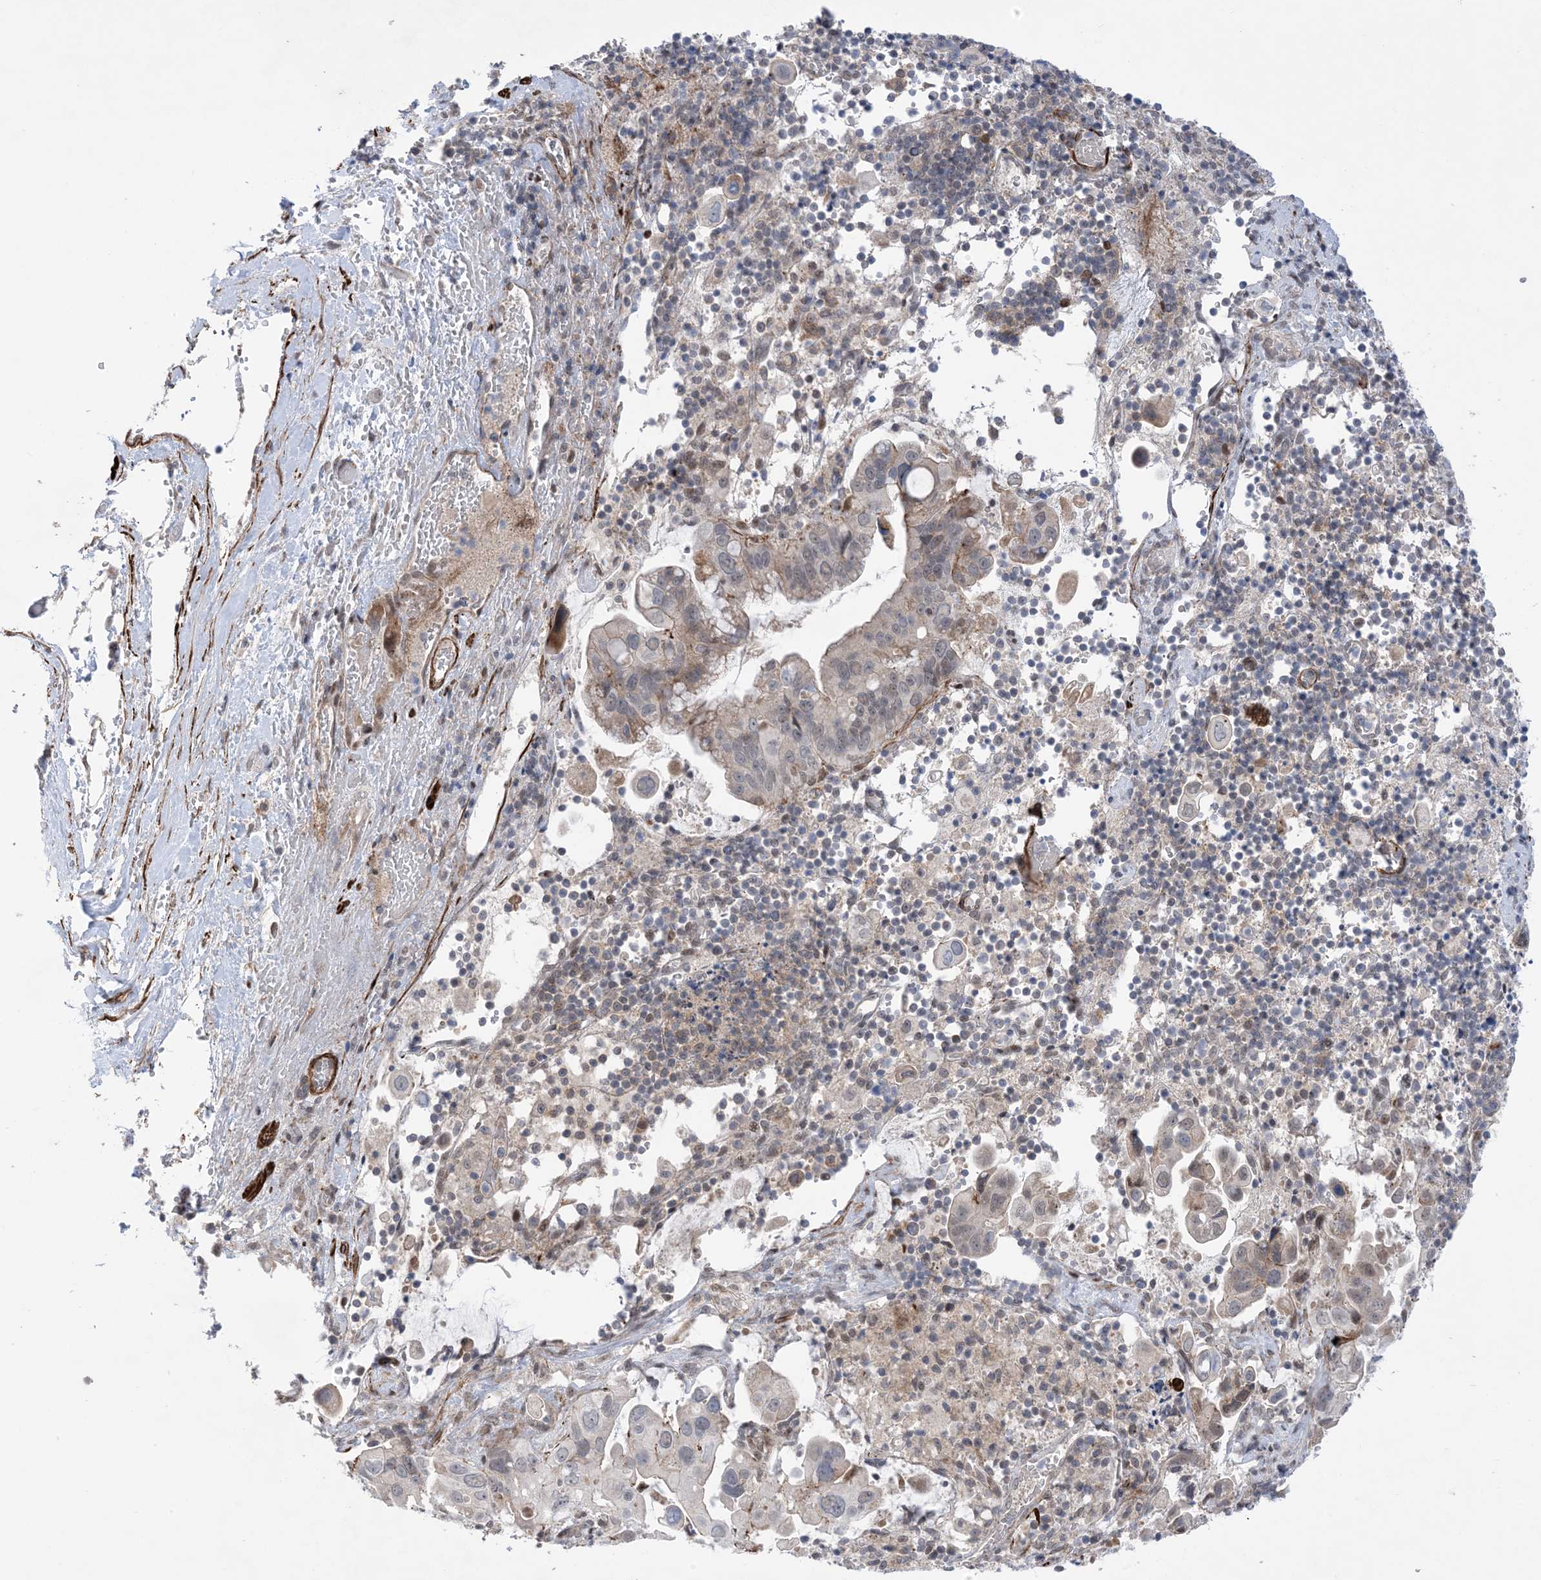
{"staining": {"intensity": "negative", "quantity": "none", "location": "none"}, "tissue": "pancreatic cancer", "cell_type": "Tumor cells", "image_type": "cancer", "snomed": [{"axis": "morphology", "description": "Inflammation, NOS"}, {"axis": "morphology", "description": "Adenocarcinoma, NOS"}, {"axis": "topography", "description": "Pancreas"}], "caption": "DAB immunohistochemical staining of pancreatic cancer reveals no significant staining in tumor cells.", "gene": "ZNF8", "patient": {"sex": "female", "age": 56}}